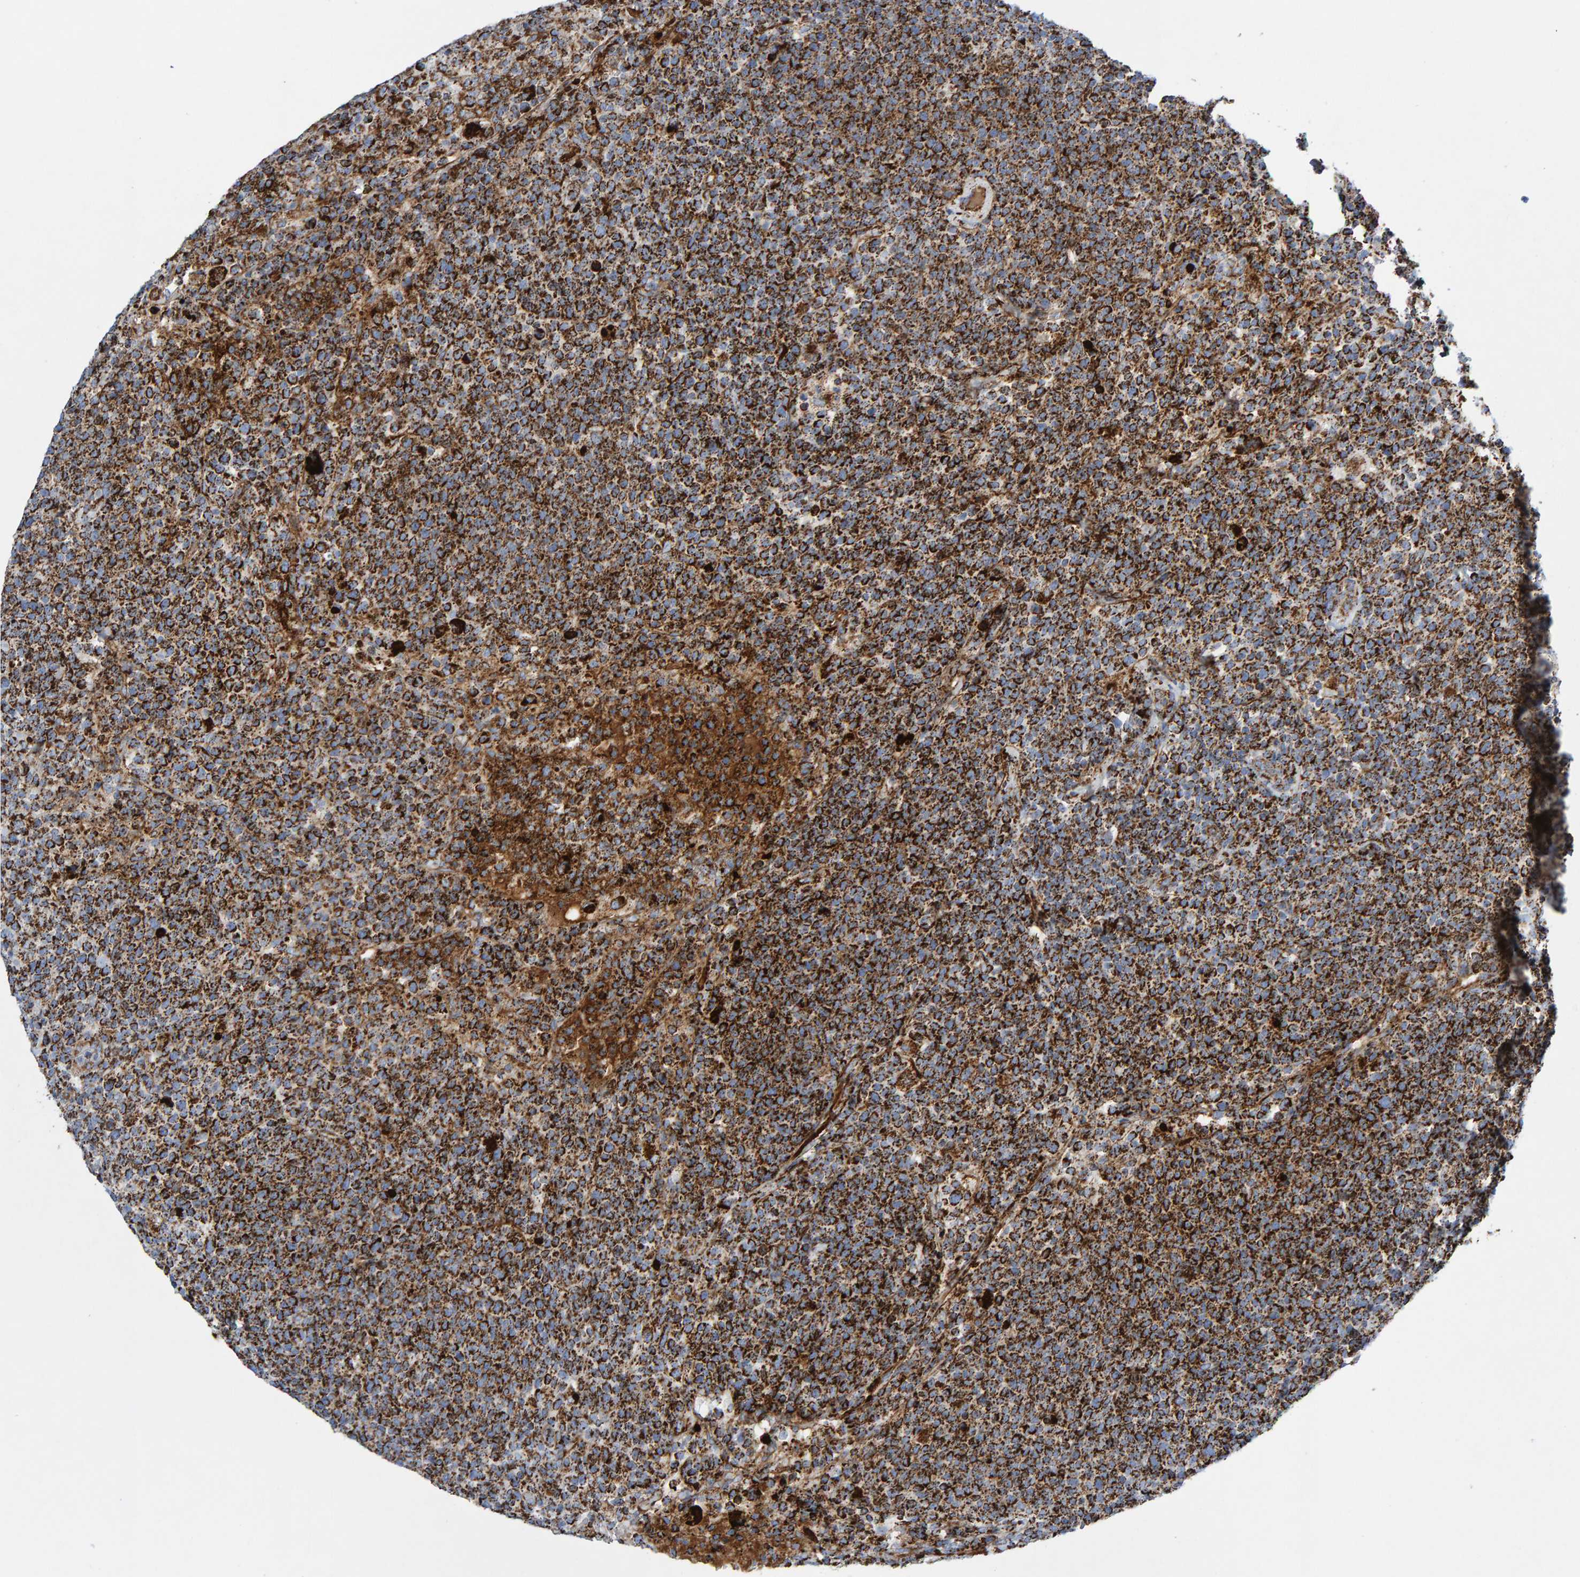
{"staining": {"intensity": "strong", "quantity": ">75%", "location": "cytoplasmic/membranous"}, "tissue": "lymphoma", "cell_type": "Tumor cells", "image_type": "cancer", "snomed": [{"axis": "morphology", "description": "Malignant lymphoma, non-Hodgkin's type, High grade"}, {"axis": "topography", "description": "Lymph node"}], "caption": "Strong cytoplasmic/membranous protein staining is present in approximately >75% of tumor cells in lymphoma. (Brightfield microscopy of DAB IHC at high magnification).", "gene": "GGTA1", "patient": {"sex": "male", "age": 61}}